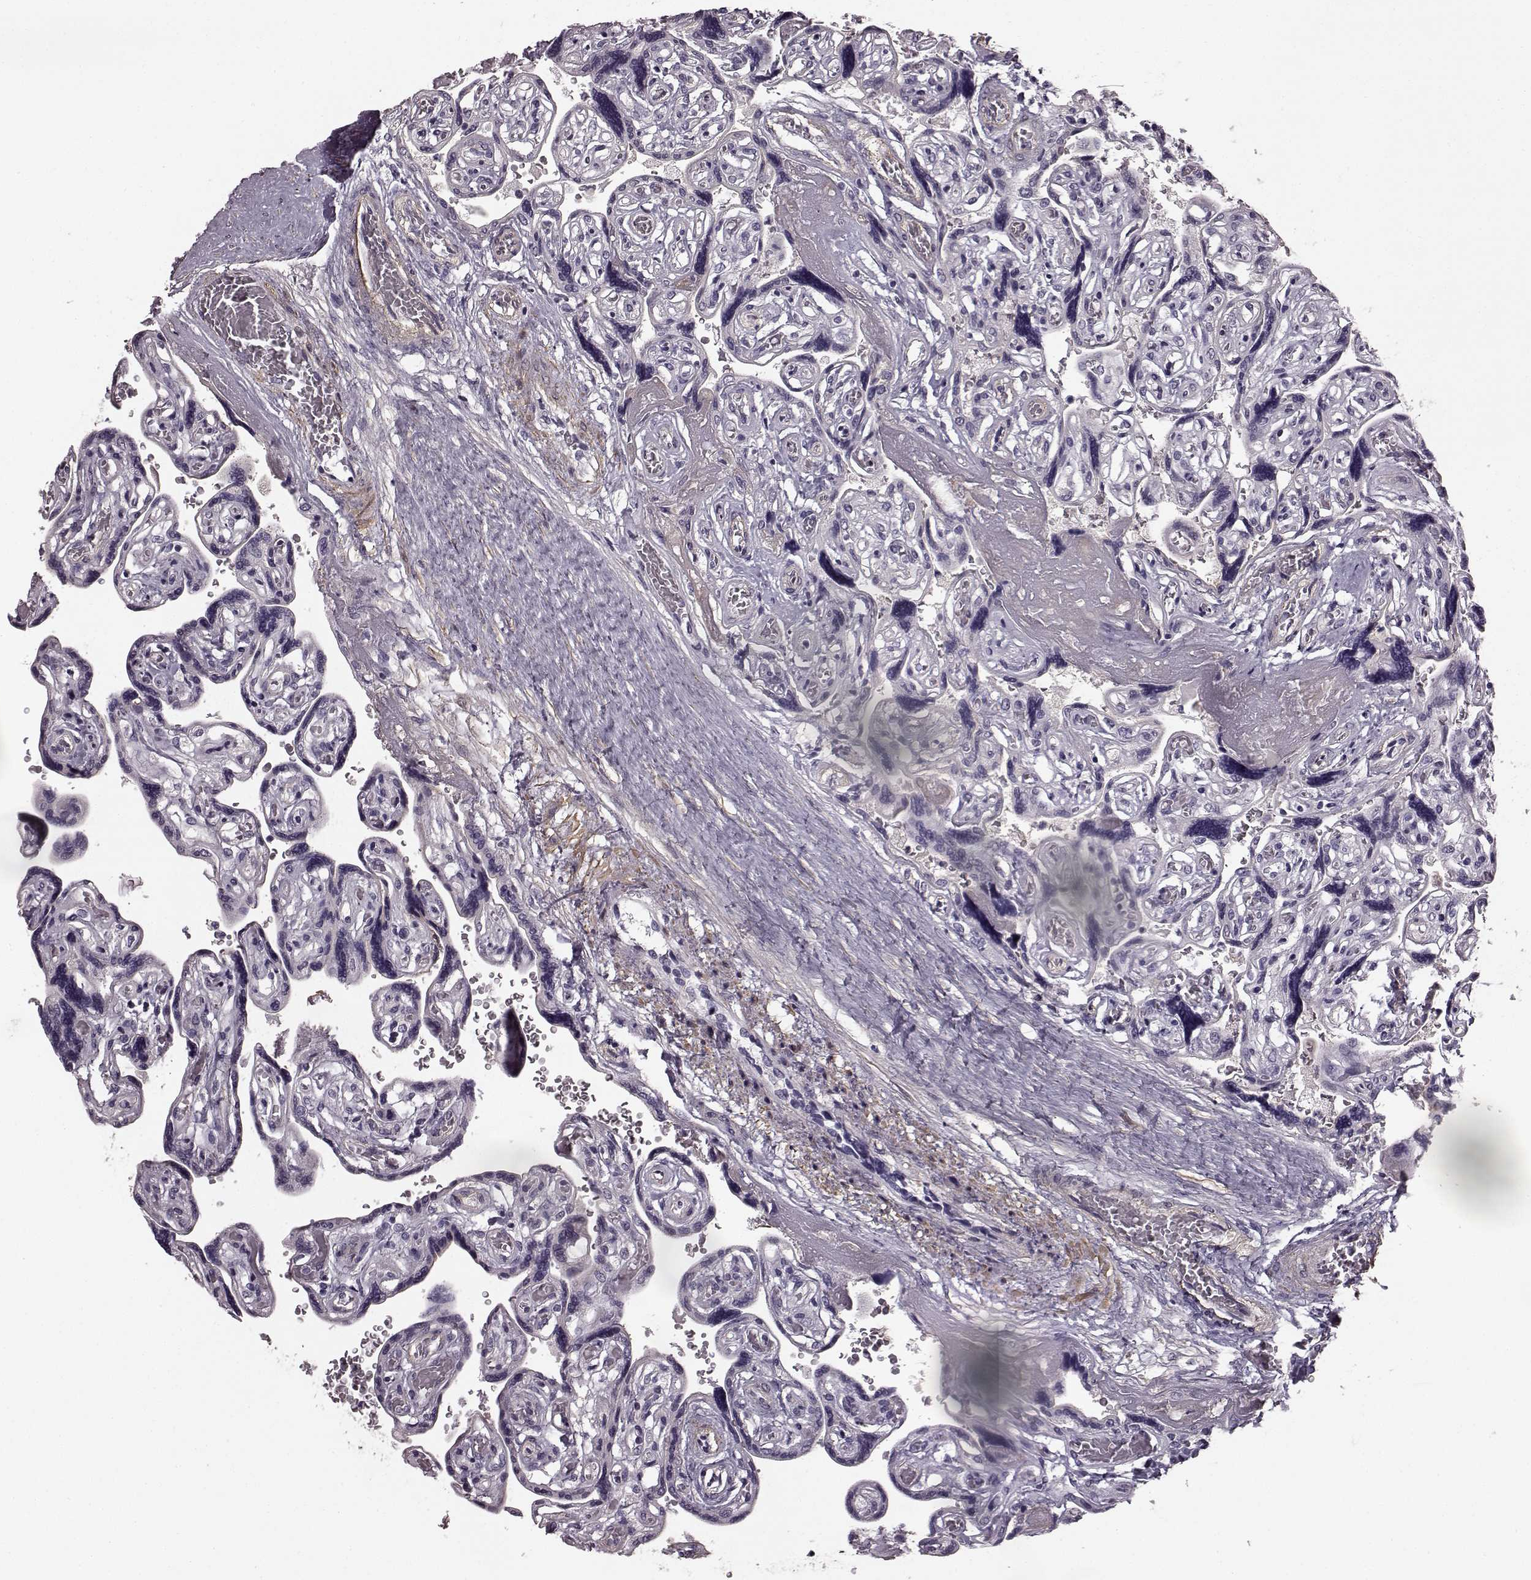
{"staining": {"intensity": "negative", "quantity": "none", "location": "none"}, "tissue": "placenta", "cell_type": "Decidual cells", "image_type": "normal", "snomed": [{"axis": "morphology", "description": "Normal tissue, NOS"}, {"axis": "topography", "description": "Placenta"}], "caption": "DAB immunohistochemical staining of normal human placenta displays no significant staining in decidual cells.", "gene": "SLCO3A1", "patient": {"sex": "female", "age": 32}}